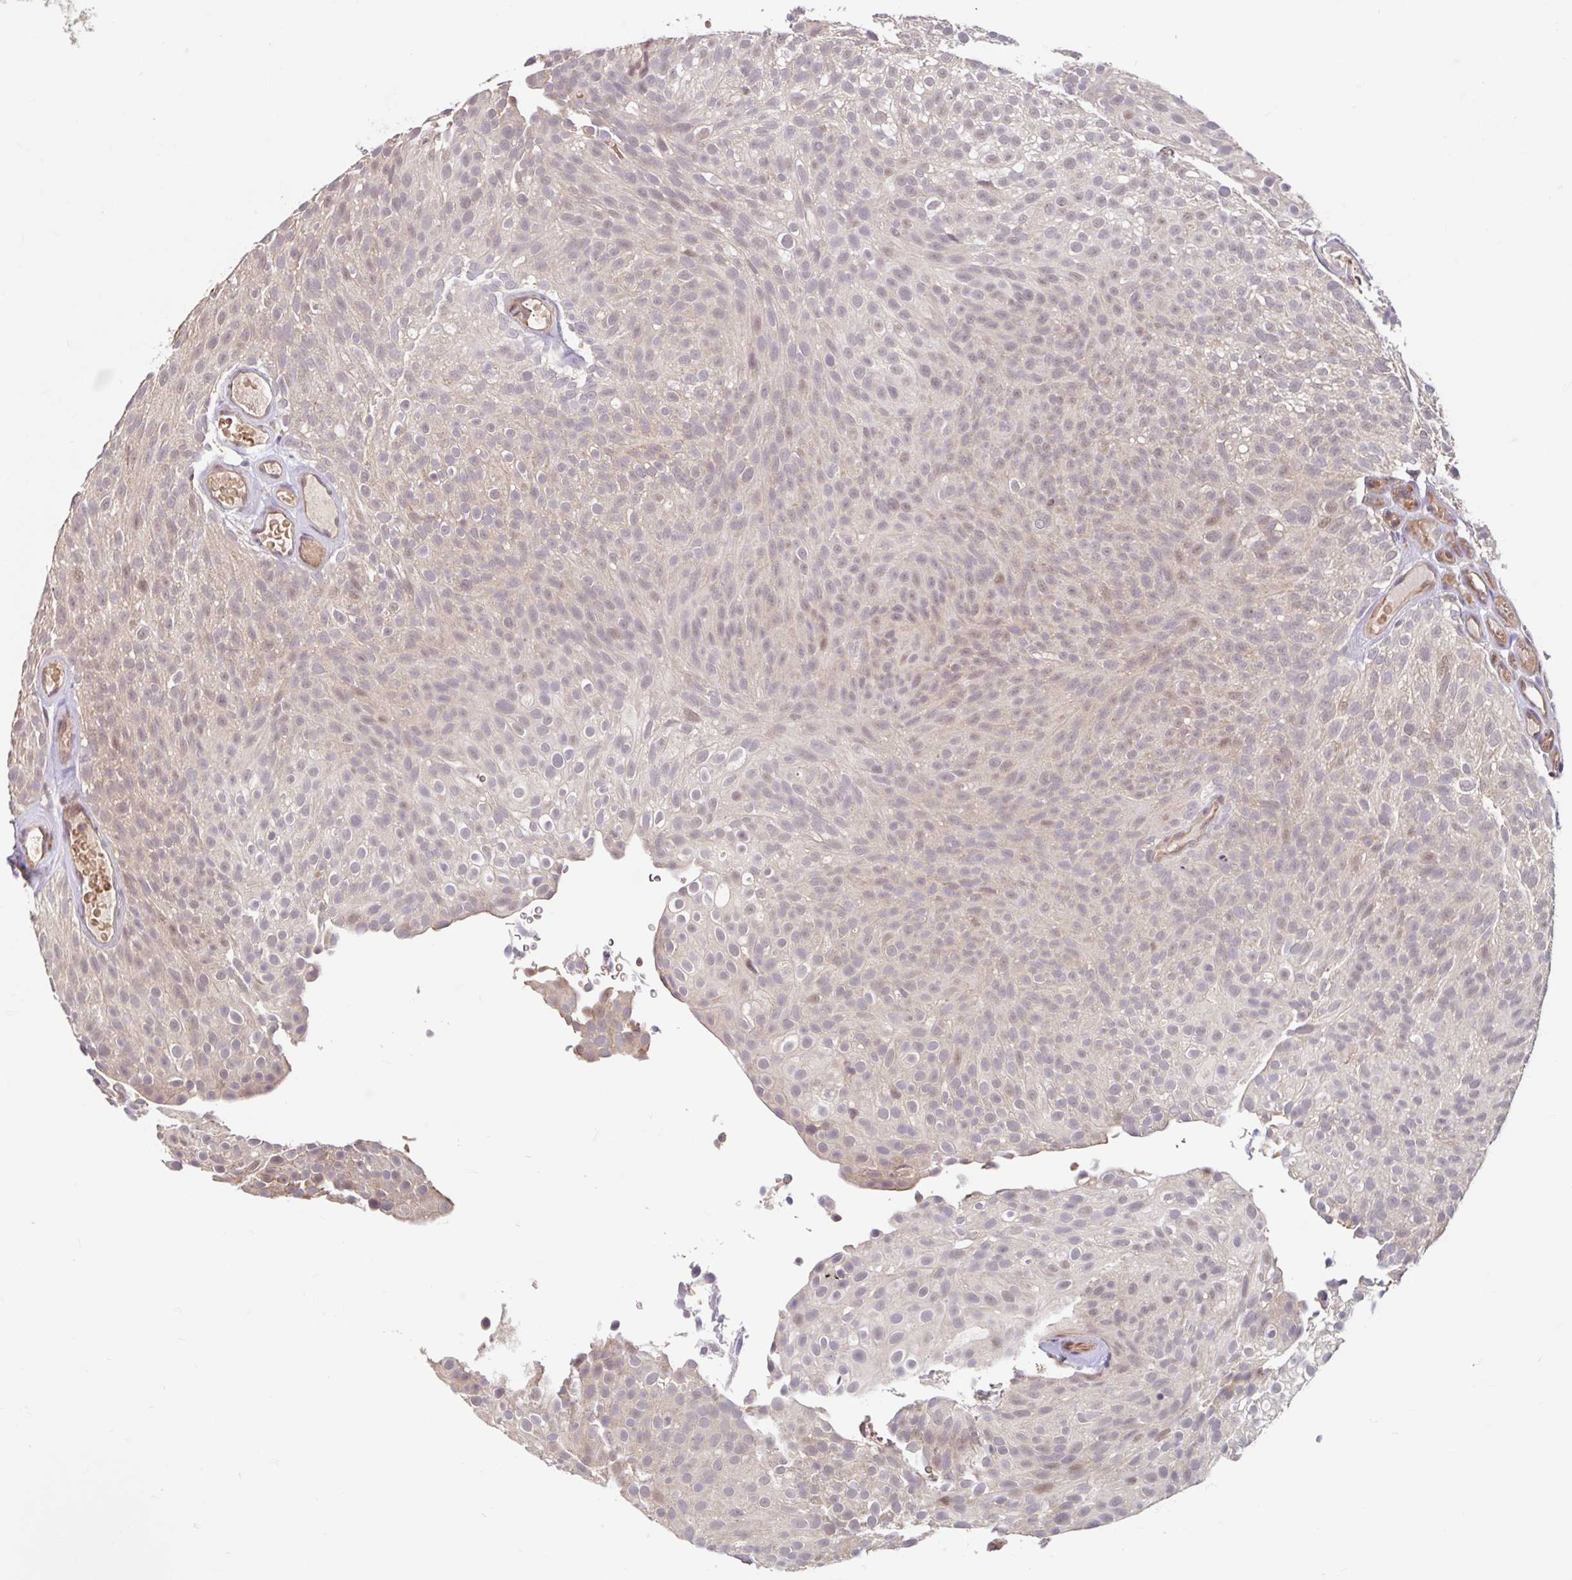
{"staining": {"intensity": "weak", "quantity": "<25%", "location": "nuclear"}, "tissue": "urothelial cancer", "cell_type": "Tumor cells", "image_type": "cancer", "snomed": [{"axis": "morphology", "description": "Urothelial carcinoma, Low grade"}, {"axis": "topography", "description": "Urinary bladder"}], "caption": "High magnification brightfield microscopy of urothelial cancer stained with DAB (brown) and counterstained with hematoxylin (blue): tumor cells show no significant positivity.", "gene": "STYXL1", "patient": {"sex": "male", "age": 78}}